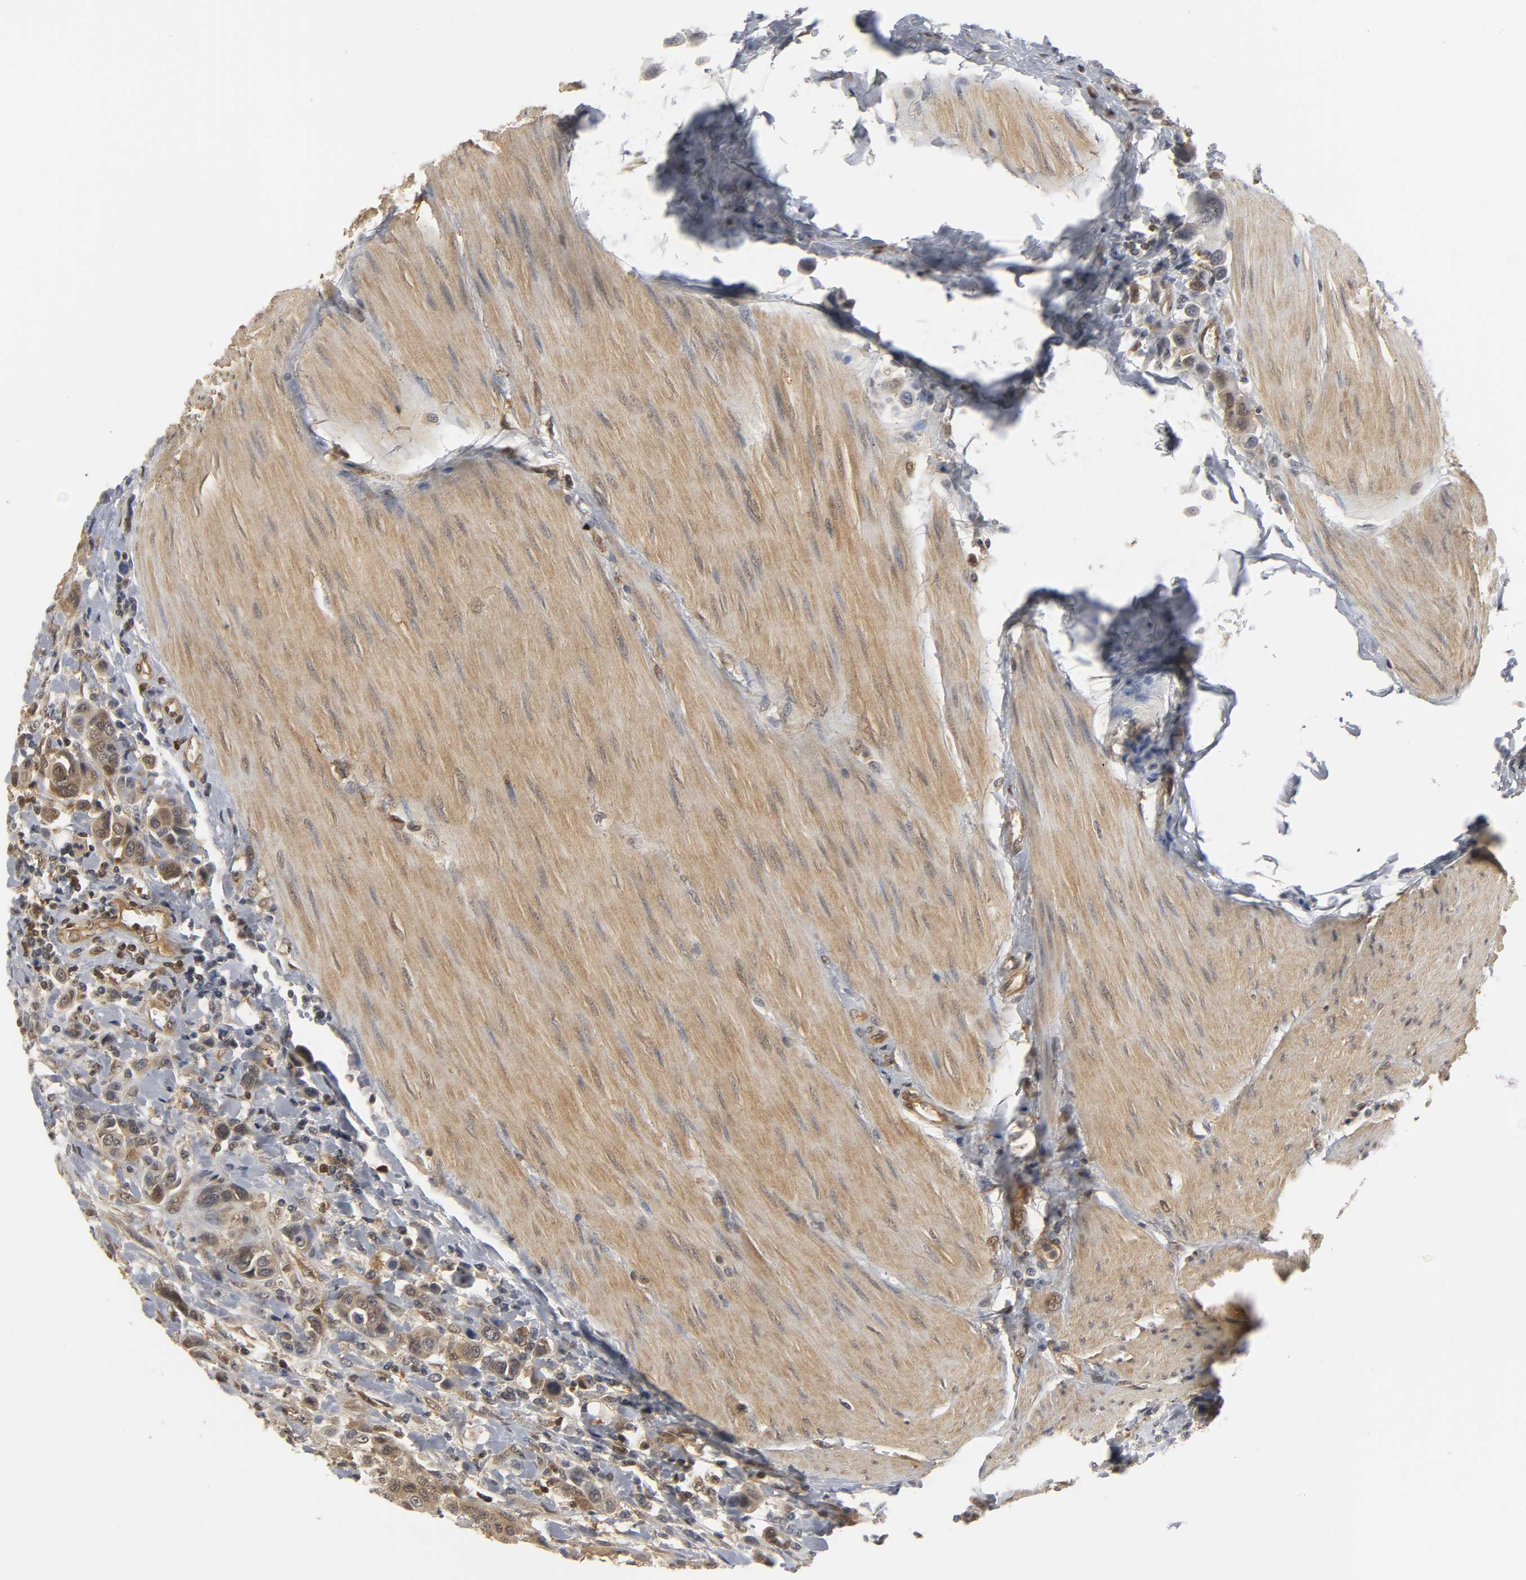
{"staining": {"intensity": "moderate", "quantity": ">75%", "location": "cytoplasmic/membranous,nuclear"}, "tissue": "urothelial cancer", "cell_type": "Tumor cells", "image_type": "cancer", "snomed": [{"axis": "morphology", "description": "Urothelial carcinoma, High grade"}, {"axis": "topography", "description": "Urinary bladder"}], "caption": "High-grade urothelial carcinoma tissue exhibits moderate cytoplasmic/membranous and nuclear positivity in about >75% of tumor cells, visualized by immunohistochemistry.", "gene": "PARK7", "patient": {"sex": "male", "age": 50}}